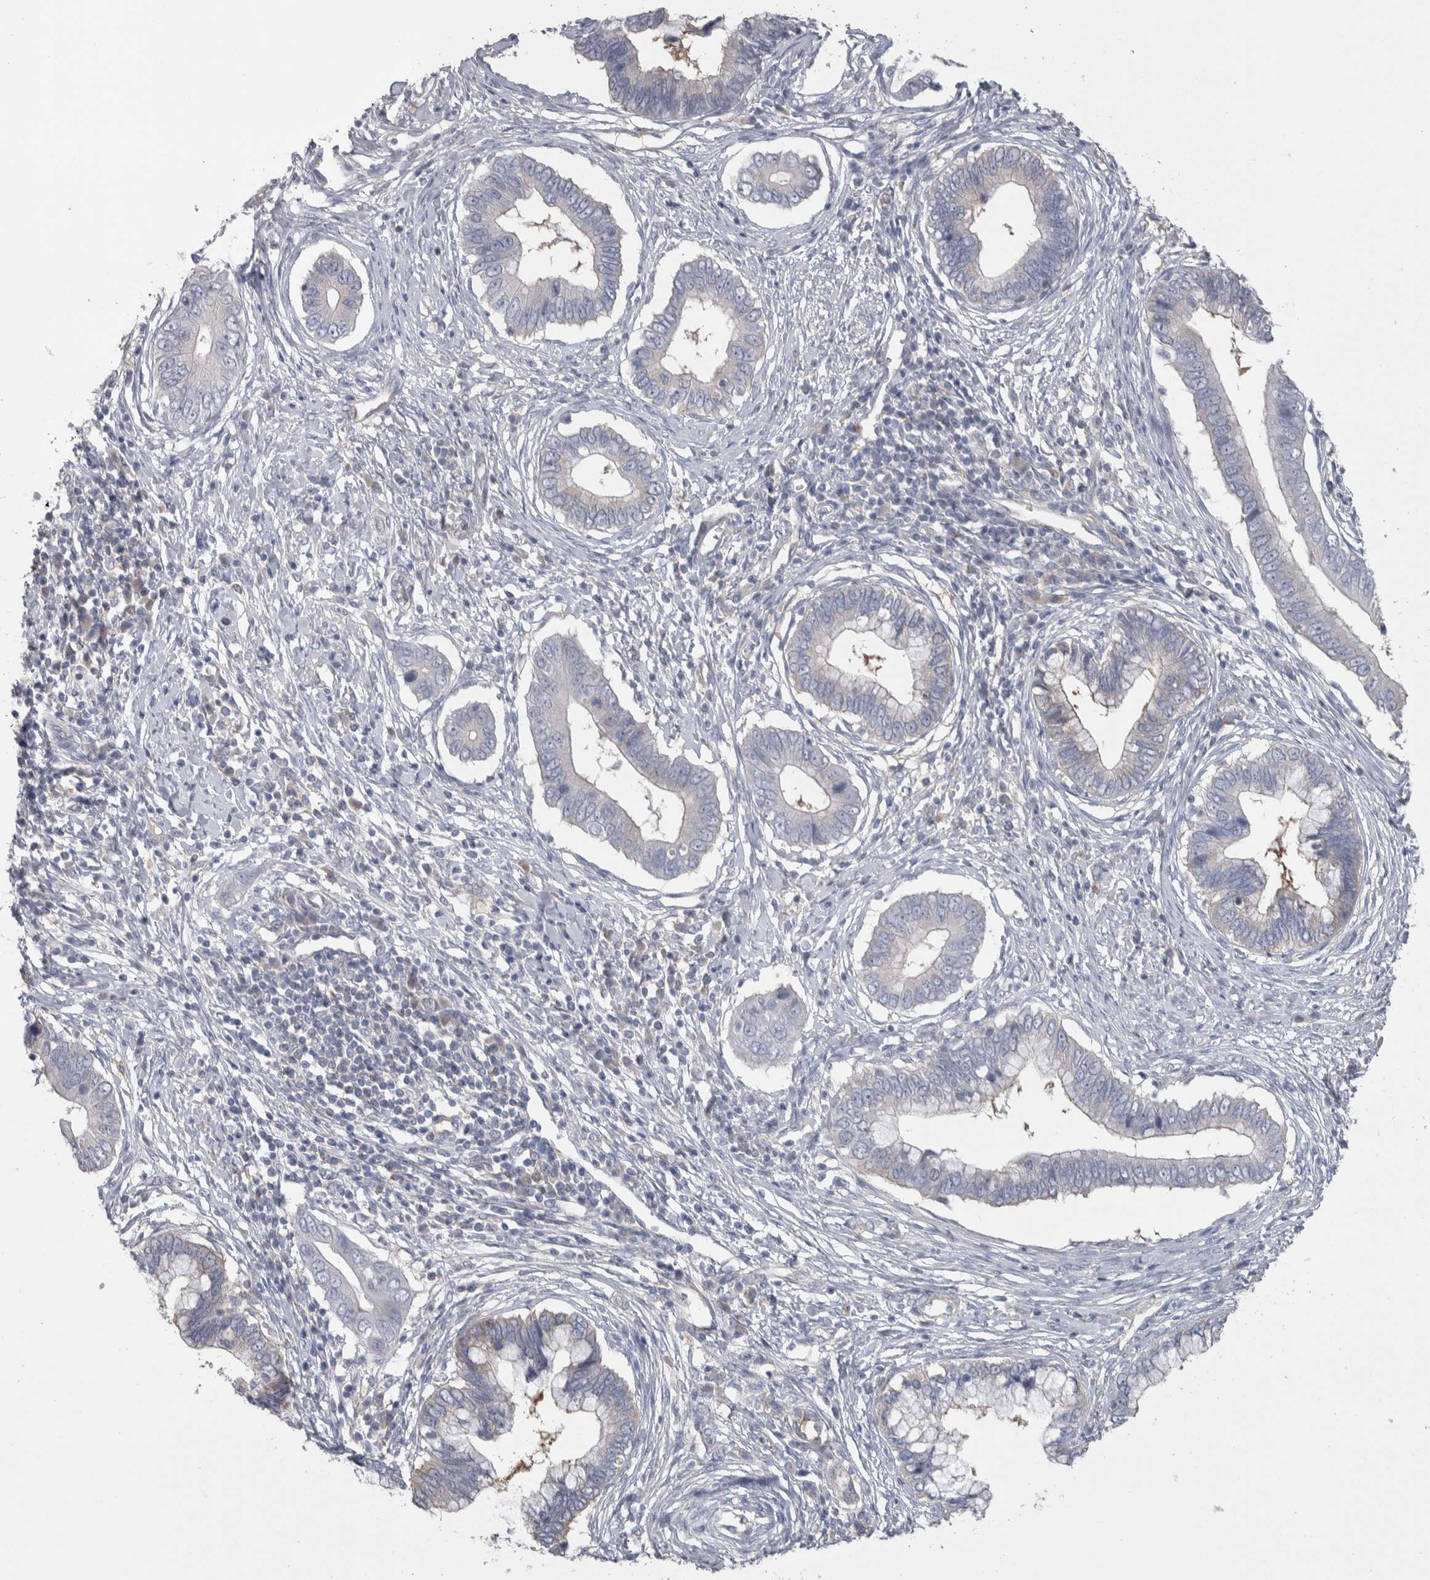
{"staining": {"intensity": "negative", "quantity": "none", "location": "none"}, "tissue": "cervical cancer", "cell_type": "Tumor cells", "image_type": "cancer", "snomed": [{"axis": "morphology", "description": "Adenocarcinoma, NOS"}, {"axis": "topography", "description": "Cervix"}], "caption": "The histopathology image demonstrates no staining of tumor cells in adenocarcinoma (cervical).", "gene": "GPHN", "patient": {"sex": "female", "age": 44}}